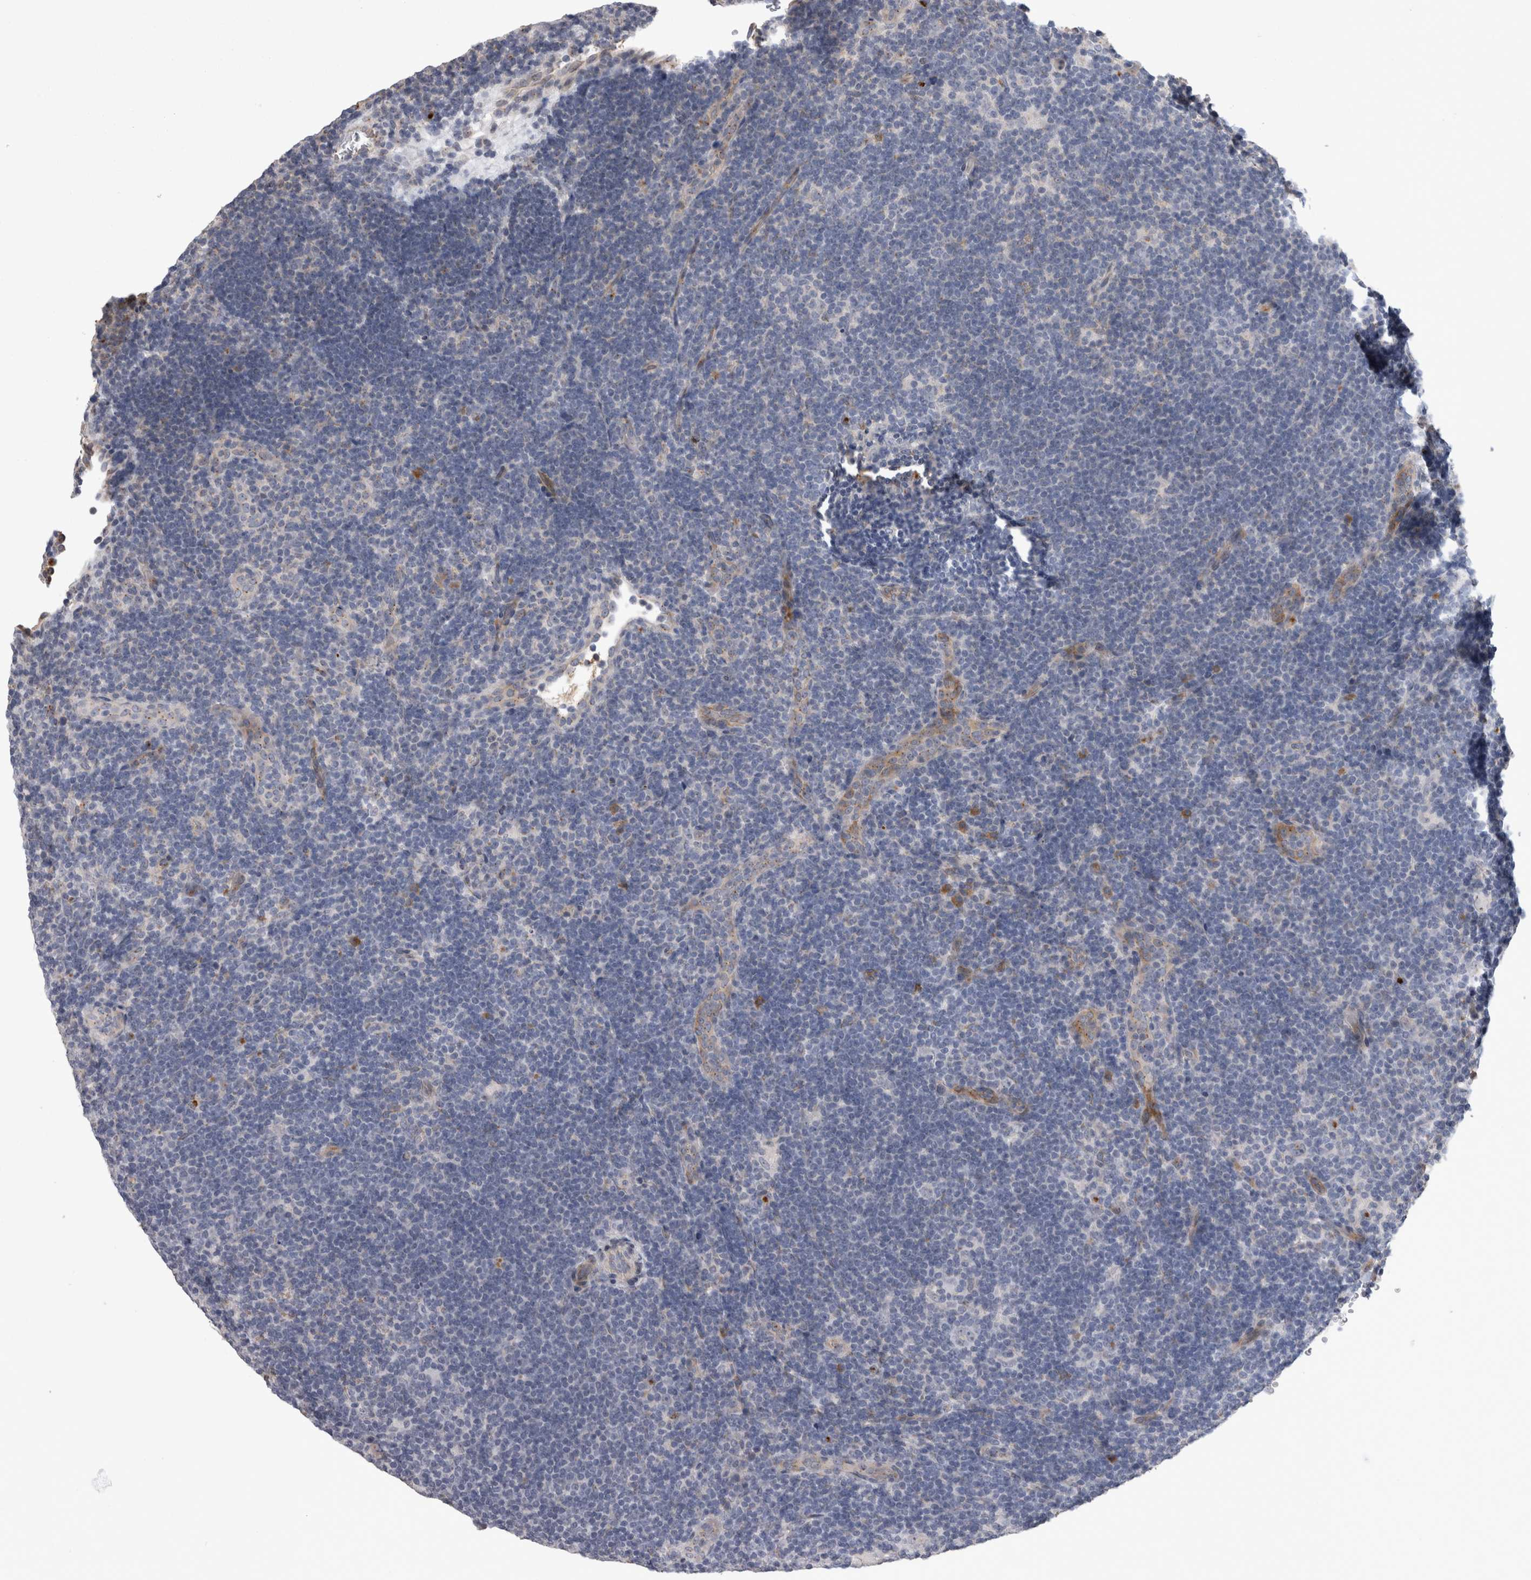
{"staining": {"intensity": "negative", "quantity": "none", "location": "none"}, "tissue": "lymphoma", "cell_type": "Tumor cells", "image_type": "cancer", "snomed": [{"axis": "morphology", "description": "Hodgkin's disease, NOS"}, {"axis": "topography", "description": "Lymph node"}], "caption": "DAB immunohistochemical staining of human lymphoma reveals no significant expression in tumor cells. (DAB IHC with hematoxylin counter stain).", "gene": "STC1", "patient": {"sex": "female", "age": 57}}